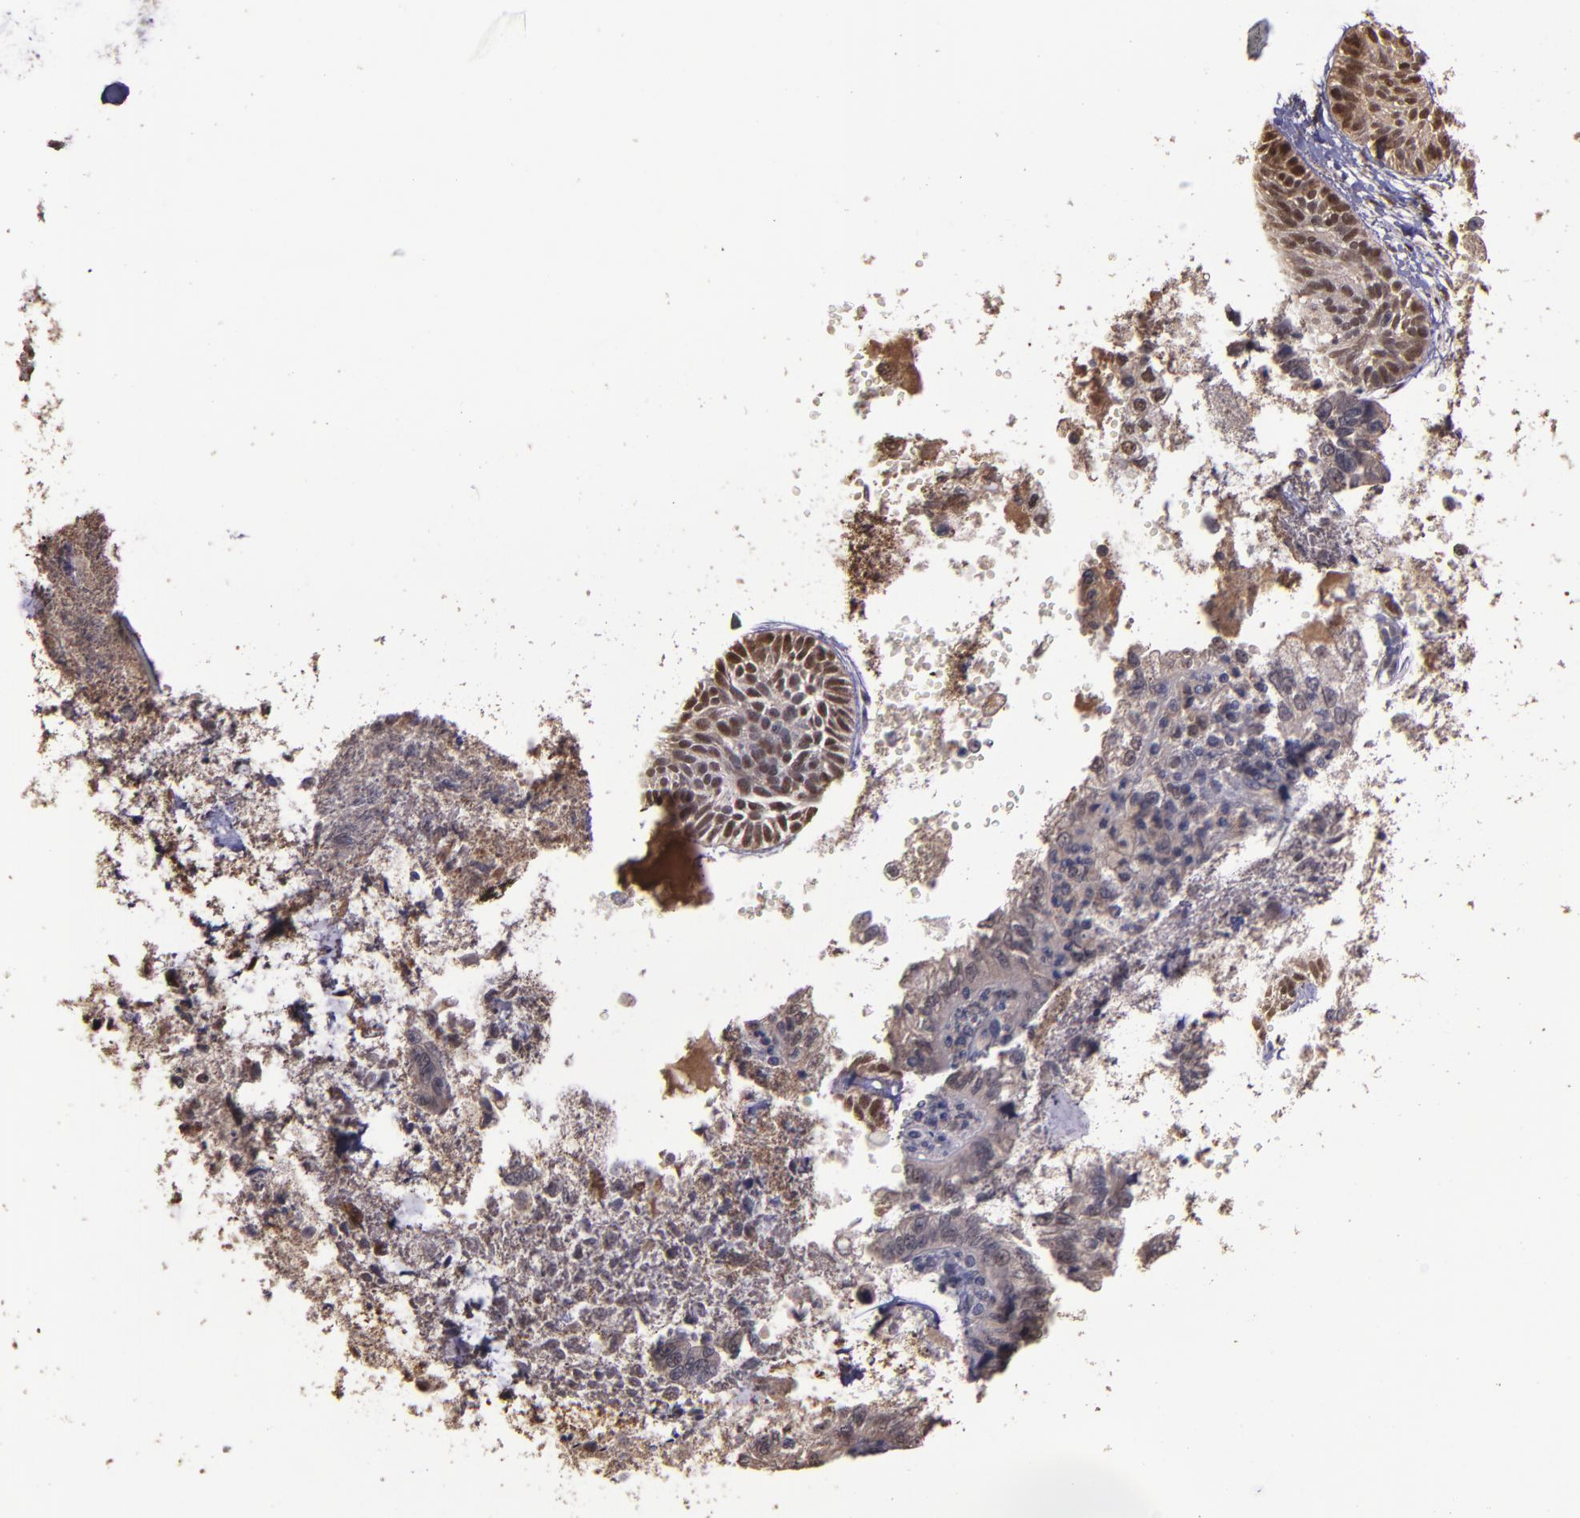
{"staining": {"intensity": "moderate", "quantity": ">75%", "location": "cytoplasmic/membranous,nuclear"}, "tissue": "skin cancer", "cell_type": "Tumor cells", "image_type": "cancer", "snomed": [{"axis": "morphology", "description": "Normal tissue, NOS"}, {"axis": "morphology", "description": "Basal cell carcinoma"}, {"axis": "topography", "description": "Skin"}], "caption": "Skin cancer stained for a protein reveals moderate cytoplasmic/membranous and nuclear positivity in tumor cells. The protein of interest is shown in brown color, while the nuclei are stained blue.", "gene": "SERPINF2", "patient": {"sex": "male", "age": 63}}